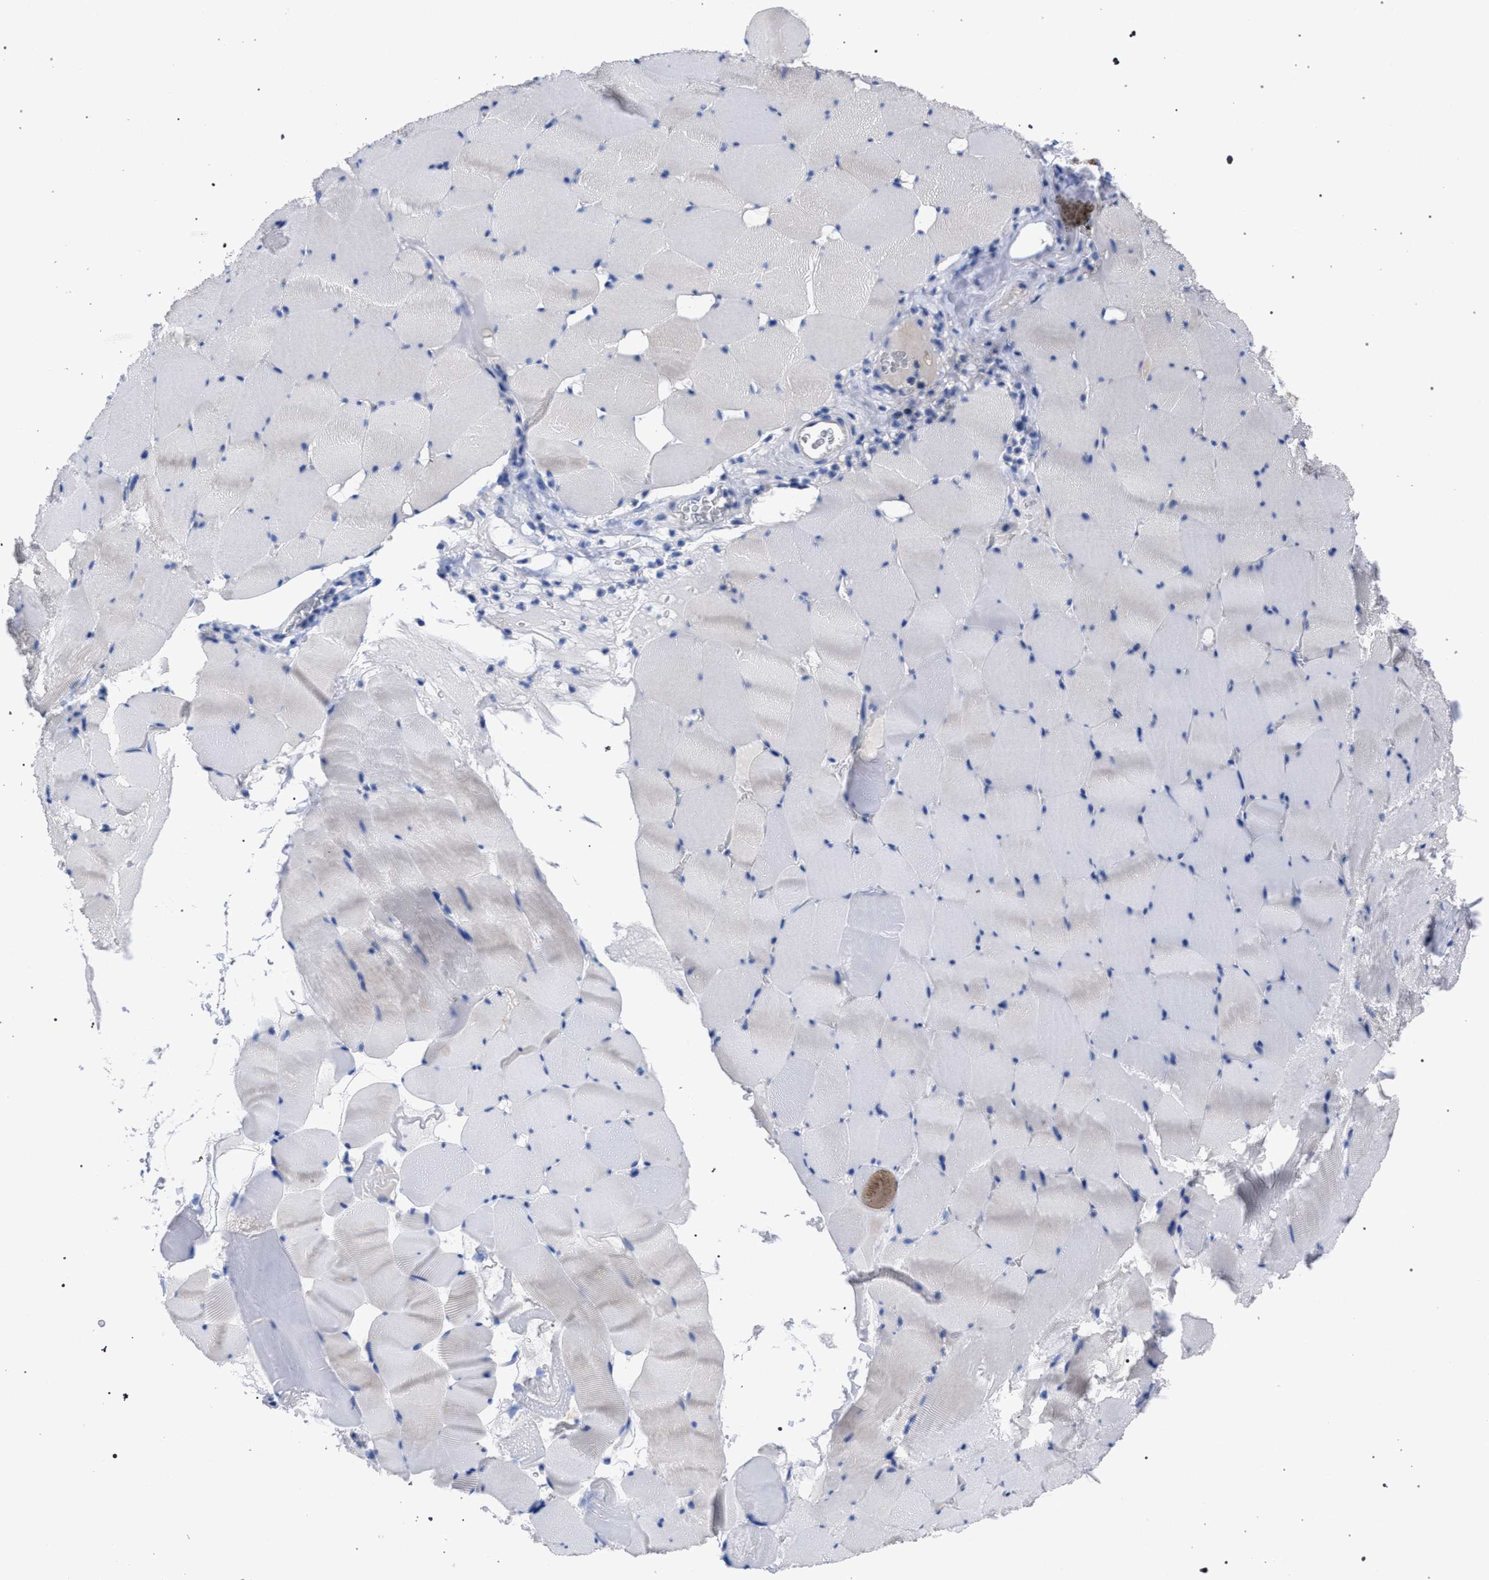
{"staining": {"intensity": "negative", "quantity": "none", "location": "none"}, "tissue": "skeletal muscle", "cell_type": "Myocytes", "image_type": "normal", "snomed": [{"axis": "morphology", "description": "Normal tissue, NOS"}, {"axis": "topography", "description": "Skeletal muscle"}], "caption": "IHC photomicrograph of normal skeletal muscle: skeletal muscle stained with DAB (3,3'-diaminobenzidine) exhibits no significant protein positivity in myocytes.", "gene": "GMPR", "patient": {"sex": "male", "age": 62}}